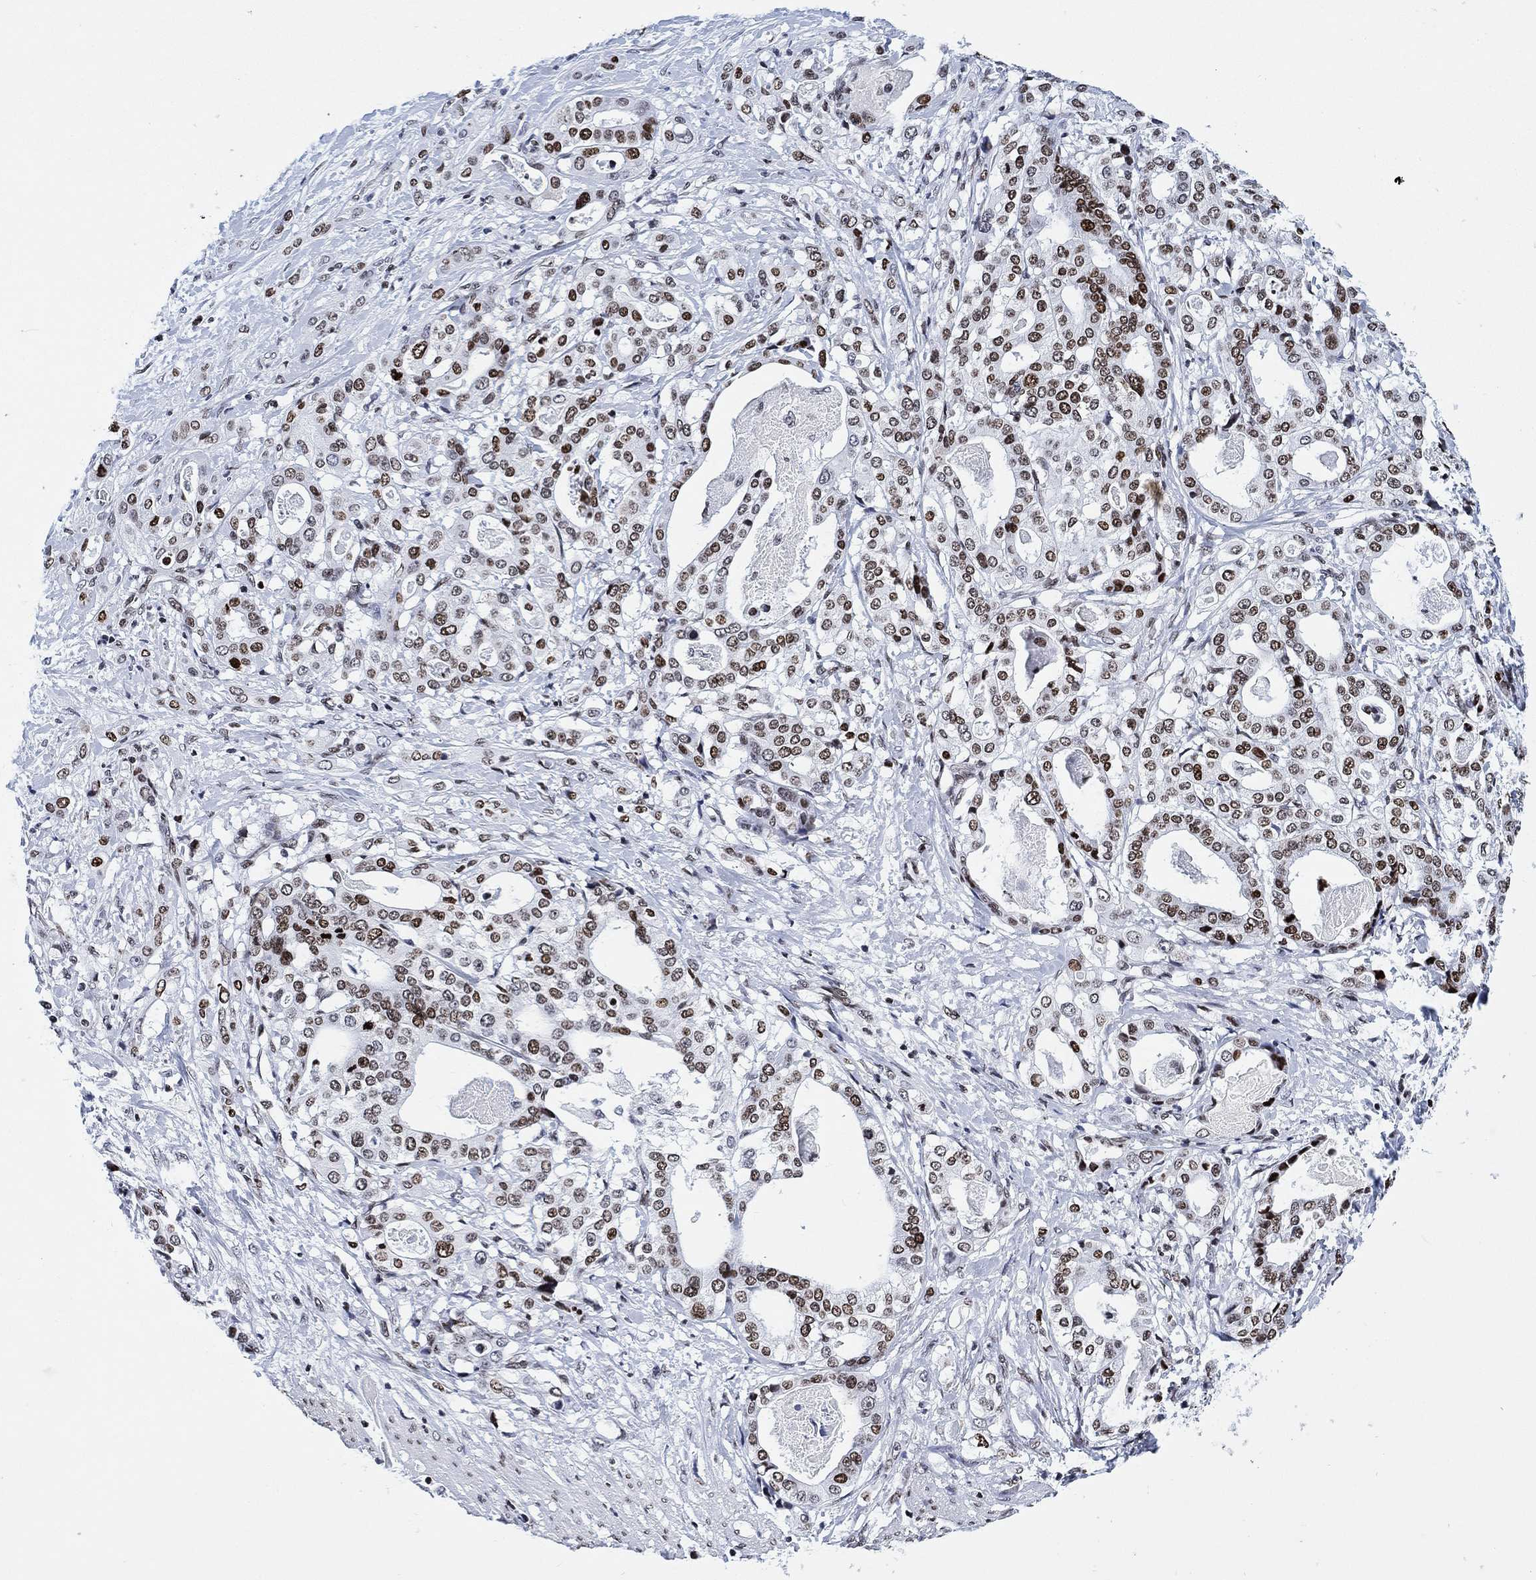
{"staining": {"intensity": "moderate", "quantity": "25%-75%", "location": "nuclear"}, "tissue": "stomach cancer", "cell_type": "Tumor cells", "image_type": "cancer", "snomed": [{"axis": "morphology", "description": "Adenocarcinoma, NOS"}, {"axis": "topography", "description": "Stomach"}], "caption": "A high-resolution photomicrograph shows IHC staining of stomach cancer (adenocarcinoma), which exhibits moderate nuclear staining in about 25%-75% of tumor cells.", "gene": "H1-10", "patient": {"sex": "male", "age": 48}}